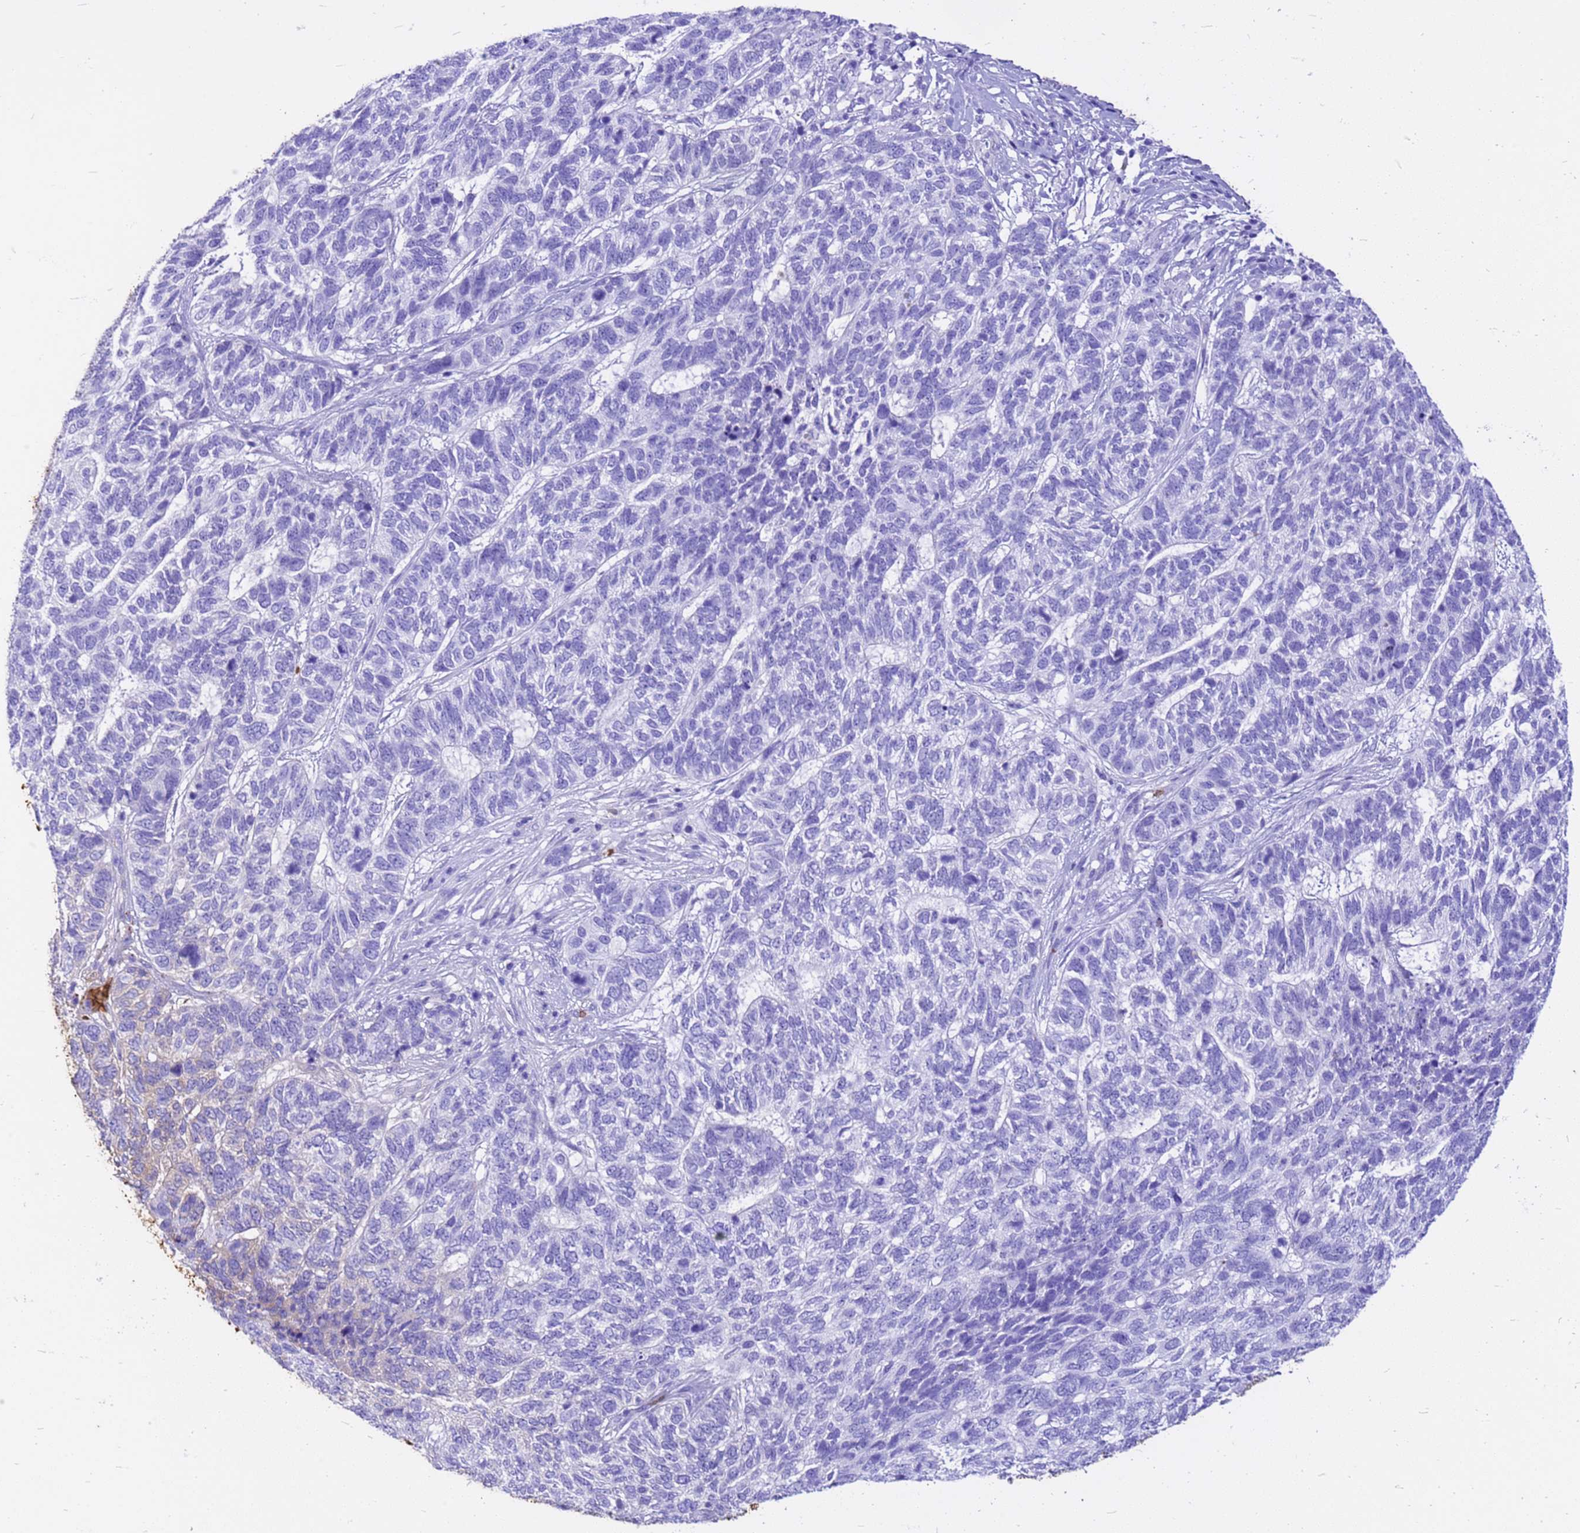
{"staining": {"intensity": "moderate", "quantity": "<25%", "location": "cytoplasmic/membranous"}, "tissue": "skin cancer", "cell_type": "Tumor cells", "image_type": "cancer", "snomed": [{"axis": "morphology", "description": "Basal cell carcinoma"}, {"axis": "topography", "description": "Skin"}], "caption": "A micrograph of human basal cell carcinoma (skin) stained for a protein displays moderate cytoplasmic/membranous brown staining in tumor cells.", "gene": "HBA2", "patient": {"sex": "female", "age": 65}}